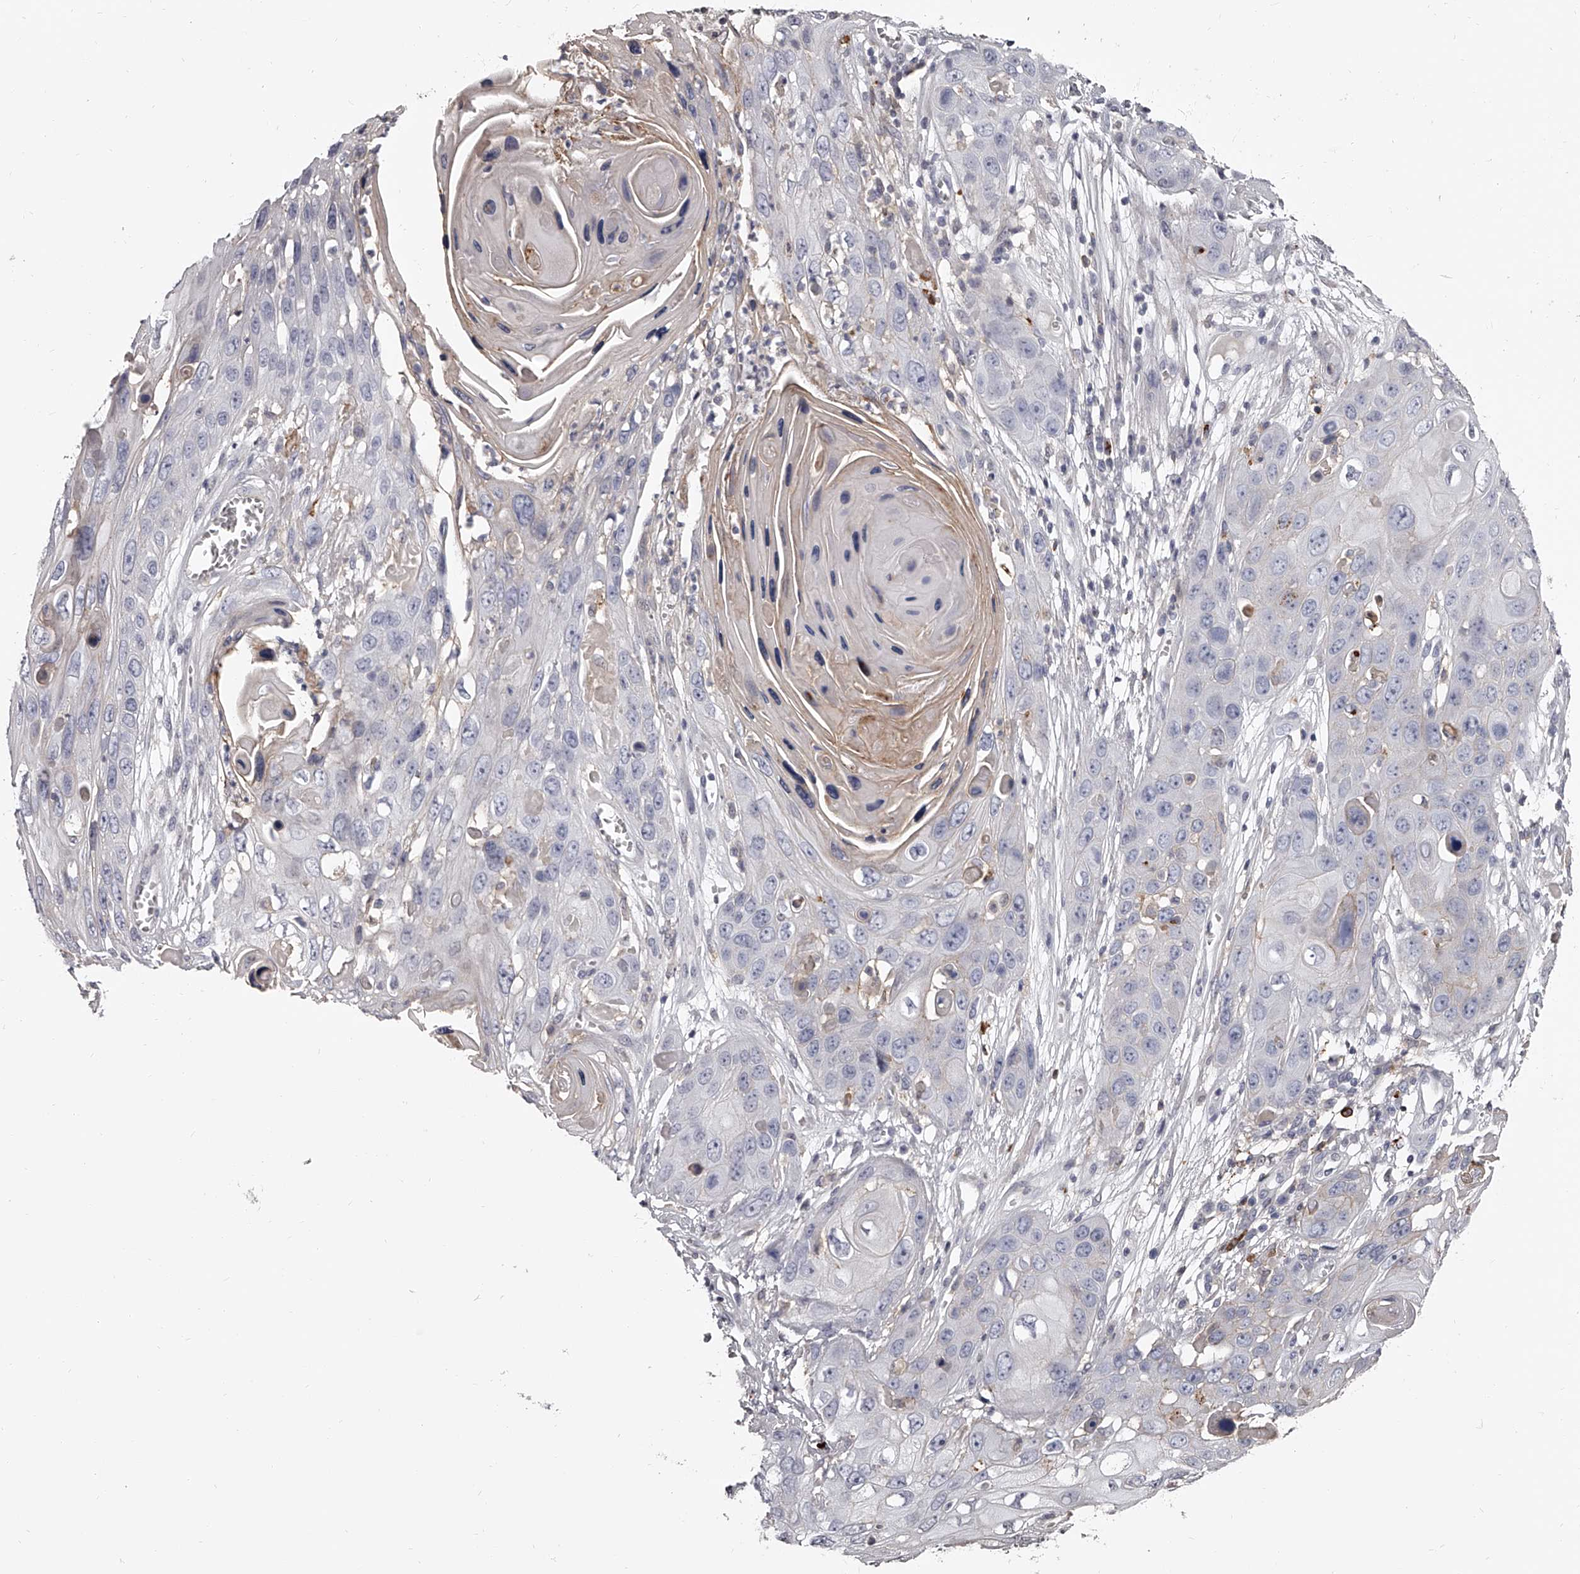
{"staining": {"intensity": "negative", "quantity": "none", "location": "none"}, "tissue": "skin cancer", "cell_type": "Tumor cells", "image_type": "cancer", "snomed": [{"axis": "morphology", "description": "Squamous cell carcinoma, NOS"}, {"axis": "topography", "description": "Skin"}], "caption": "An IHC histopathology image of skin cancer (squamous cell carcinoma) is shown. There is no staining in tumor cells of skin cancer (squamous cell carcinoma).", "gene": "PACSIN1", "patient": {"sex": "male", "age": 55}}